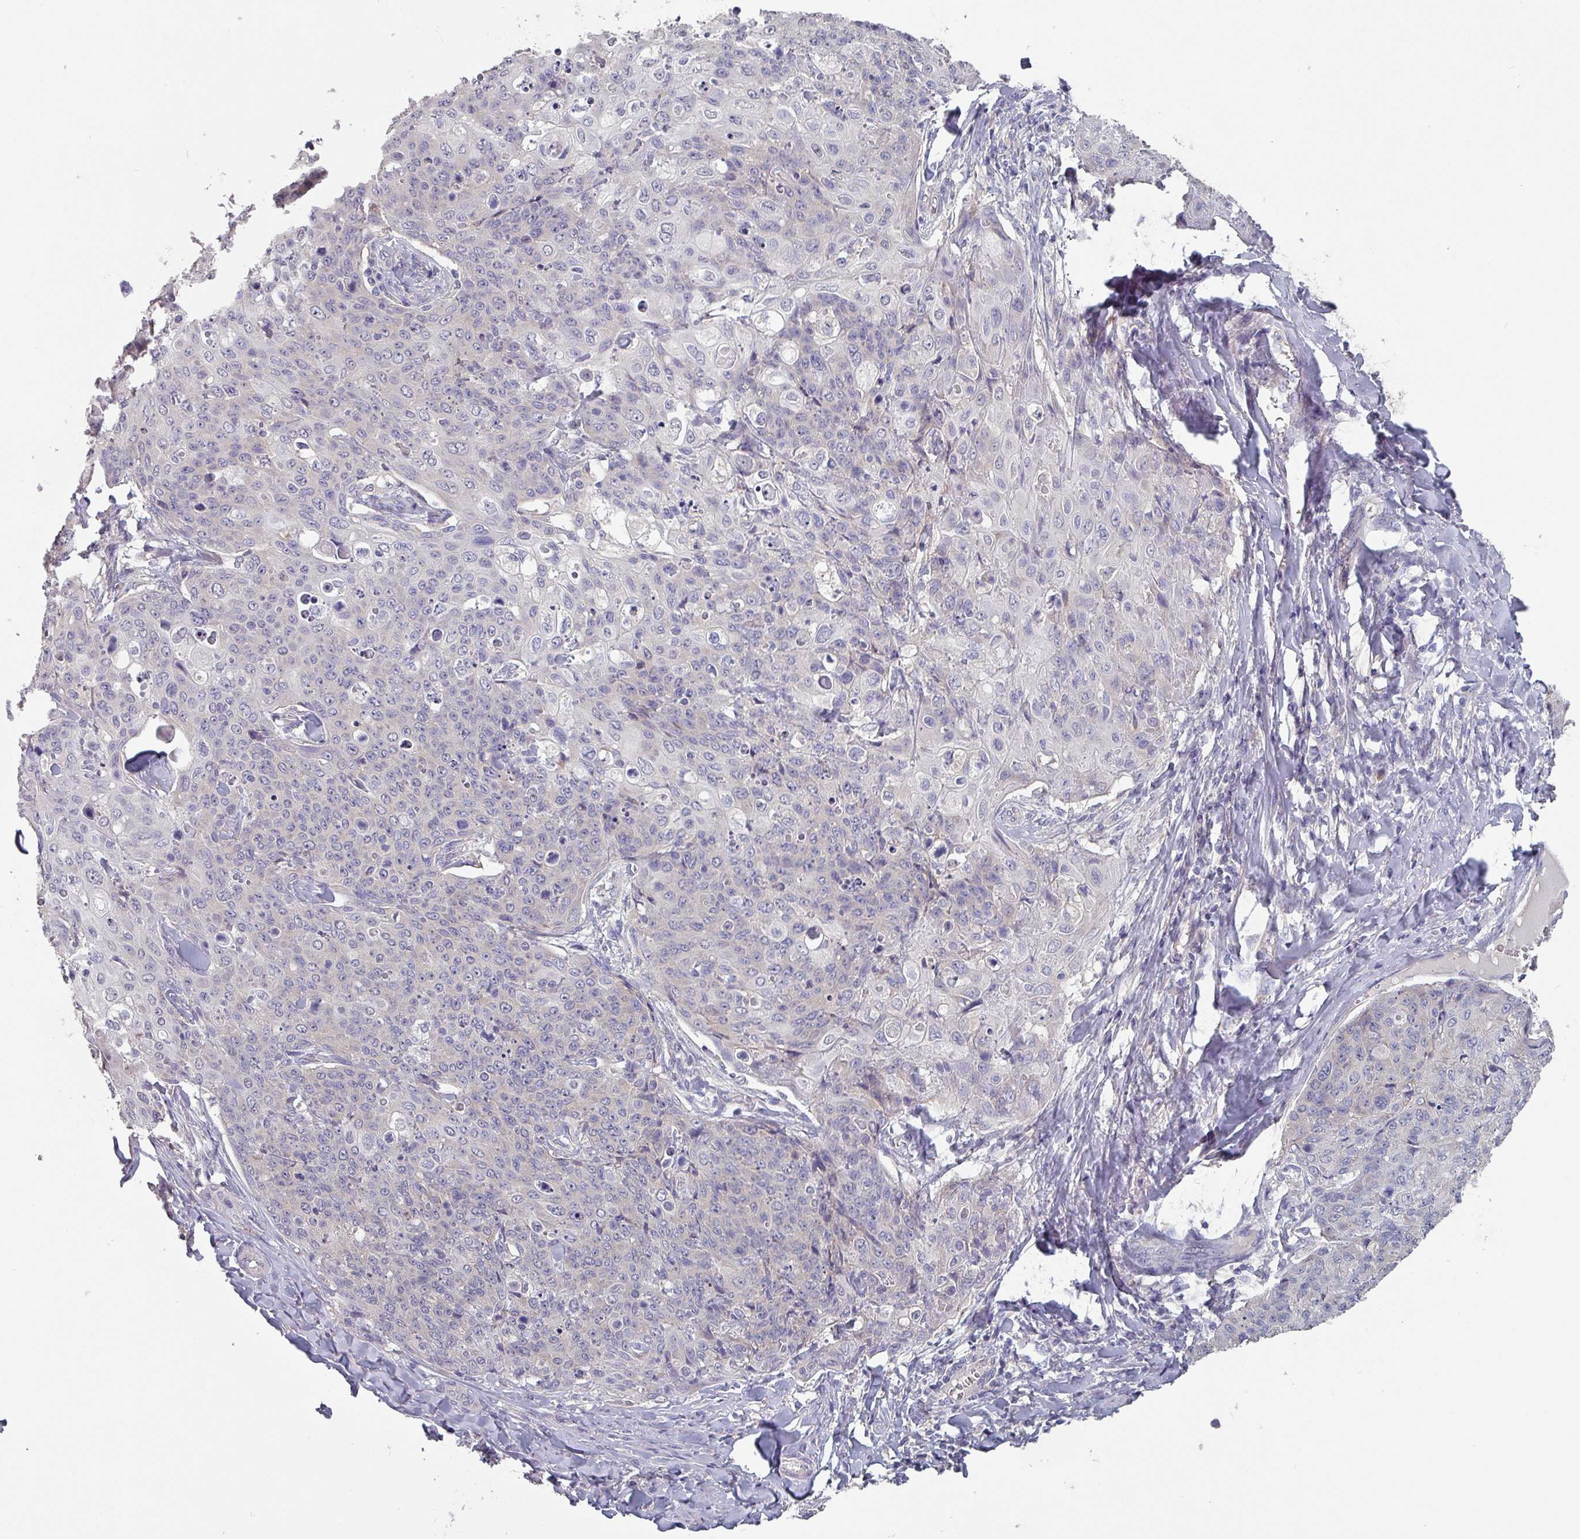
{"staining": {"intensity": "negative", "quantity": "none", "location": "none"}, "tissue": "skin cancer", "cell_type": "Tumor cells", "image_type": "cancer", "snomed": [{"axis": "morphology", "description": "Squamous cell carcinoma, NOS"}, {"axis": "topography", "description": "Skin"}, {"axis": "topography", "description": "Vulva"}], "caption": "This is a micrograph of immunohistochemistry (IHC) staining of squamous cell carcinoma (skin), which shows no positivity in tumor cells.", "gene": "PRAMEF8", "patient": {"sex": "female", "age": 85}}